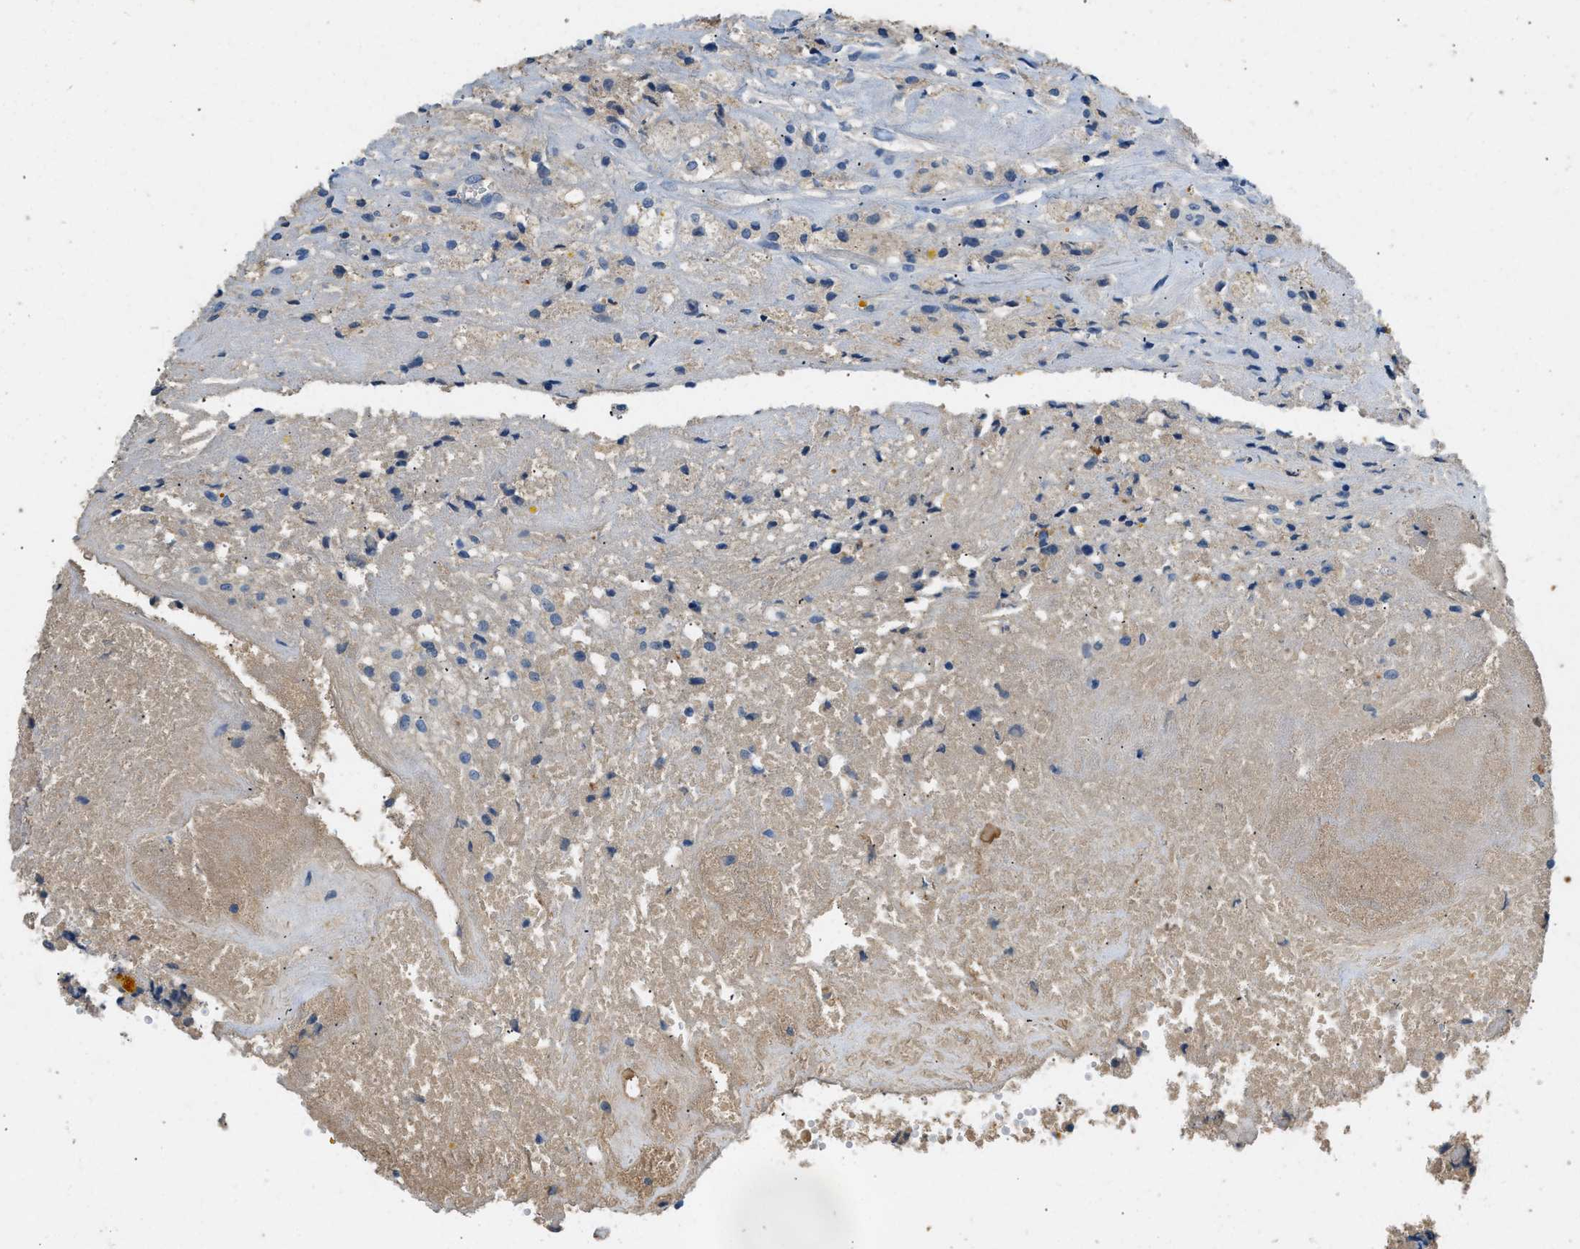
{"staining": {"intensity": "weak", "quantity": "<25%", "location": "cytoplasmic/membranous"}, "tissue": "testis cancer", "cell_type": "Tumor cells", "image_type": "cancer", "snomed": [{"axis": "morphology", "description": "Carcinoma, Embryonal, NOS"}, {"axis": "topography", "description": "Testis"}], "caption": "Immunohistochemistry of human testis embryonal carcinoma demonstrates no staining in tumor cells.", "gene": "STC1", "patient": {"sex": "male", "age": 2}}